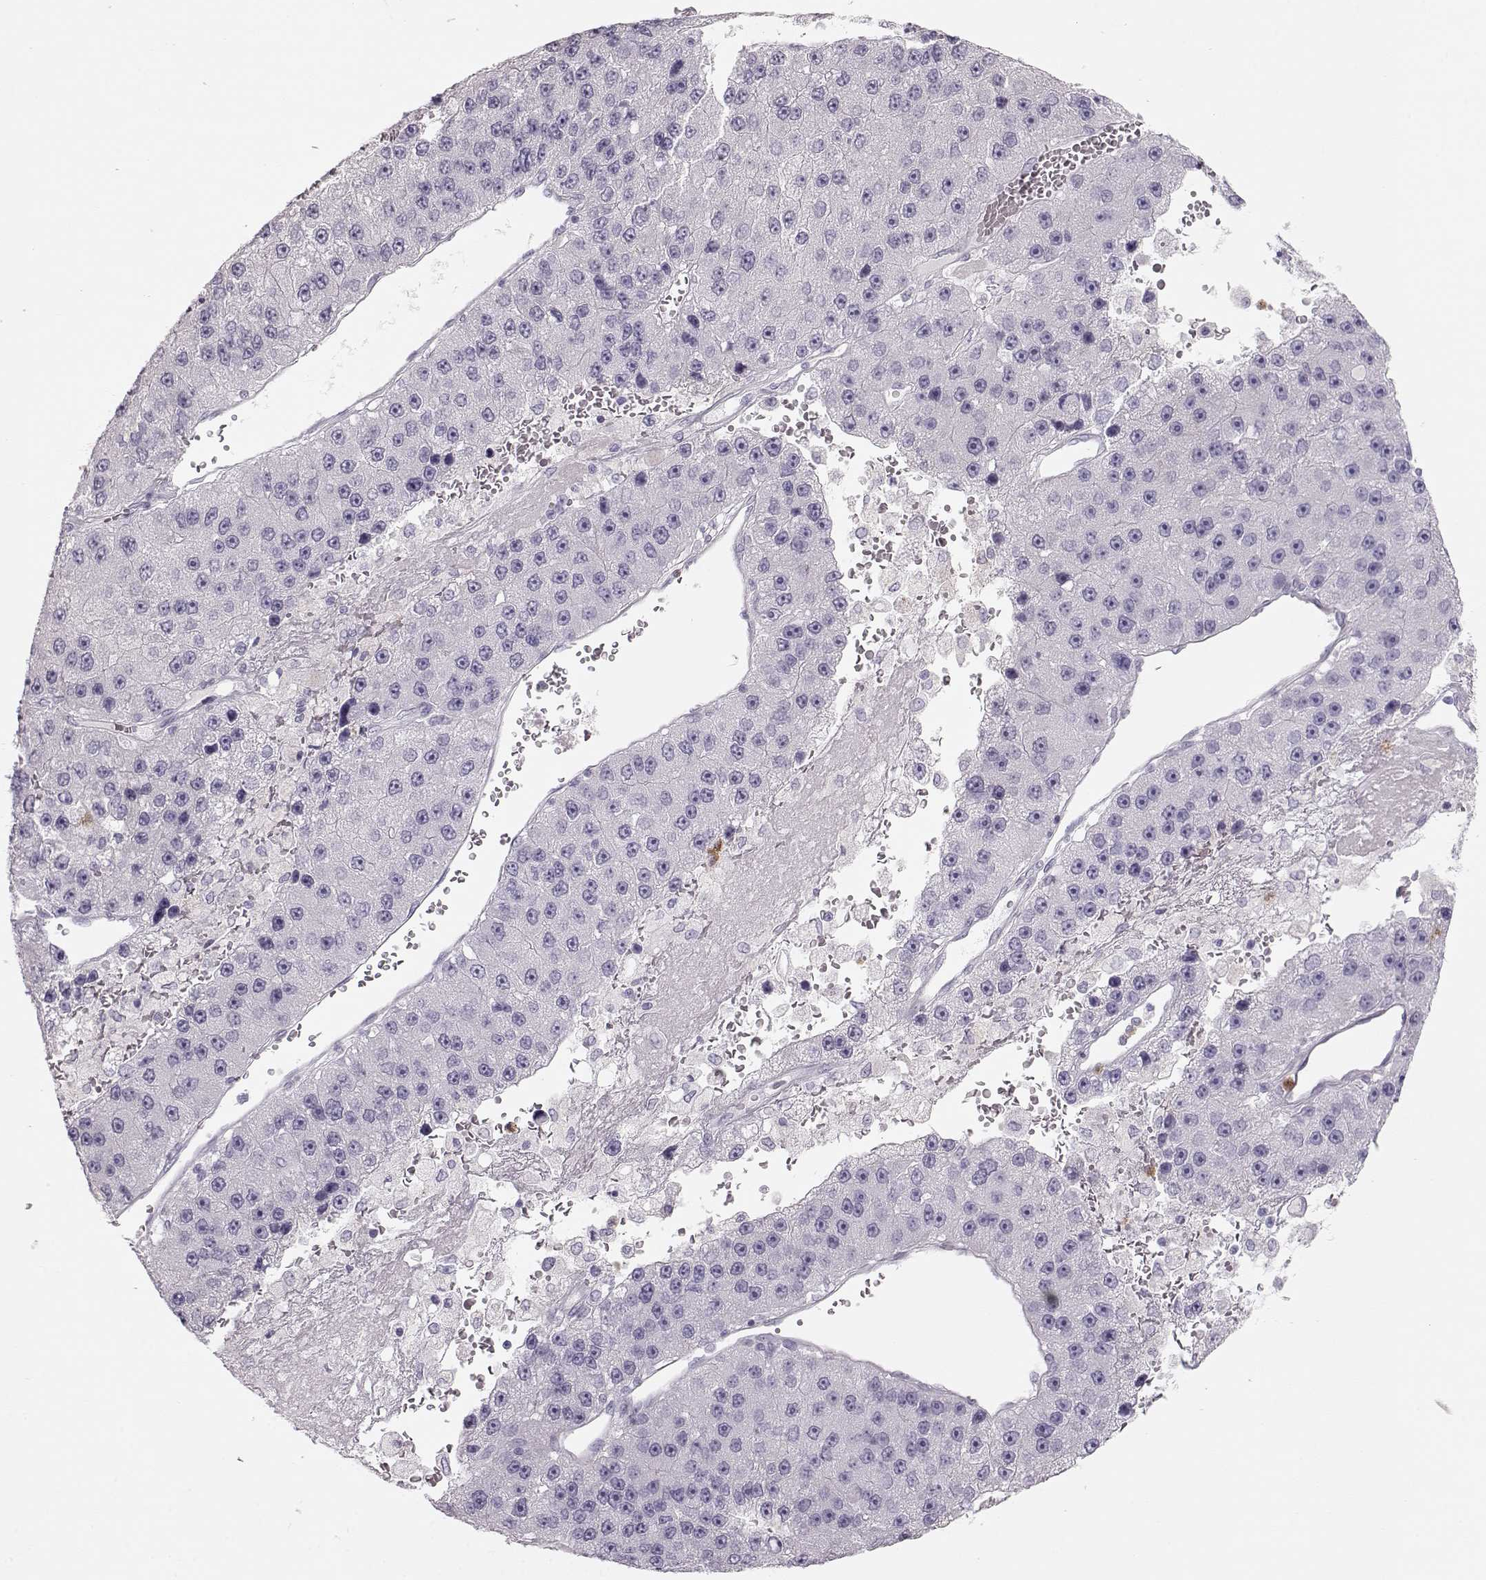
{"staining": {"intensity": "negative", "quantity": "none", "location": "none"}, "tissue": "liver cancer", "cell_type": "Tumor cells", "image_type": "cancer", "snomed": [{"axis": "morphology", "description": "Carcinoma, Hepatocellular, NOS"}, {"axis": "topography", "description": "Liver"}], "caption": "Tumor cells are negative for protein expression in human liver cancer.", "gene": "MIP", "patient": {"sex": "female", "age": 73}}